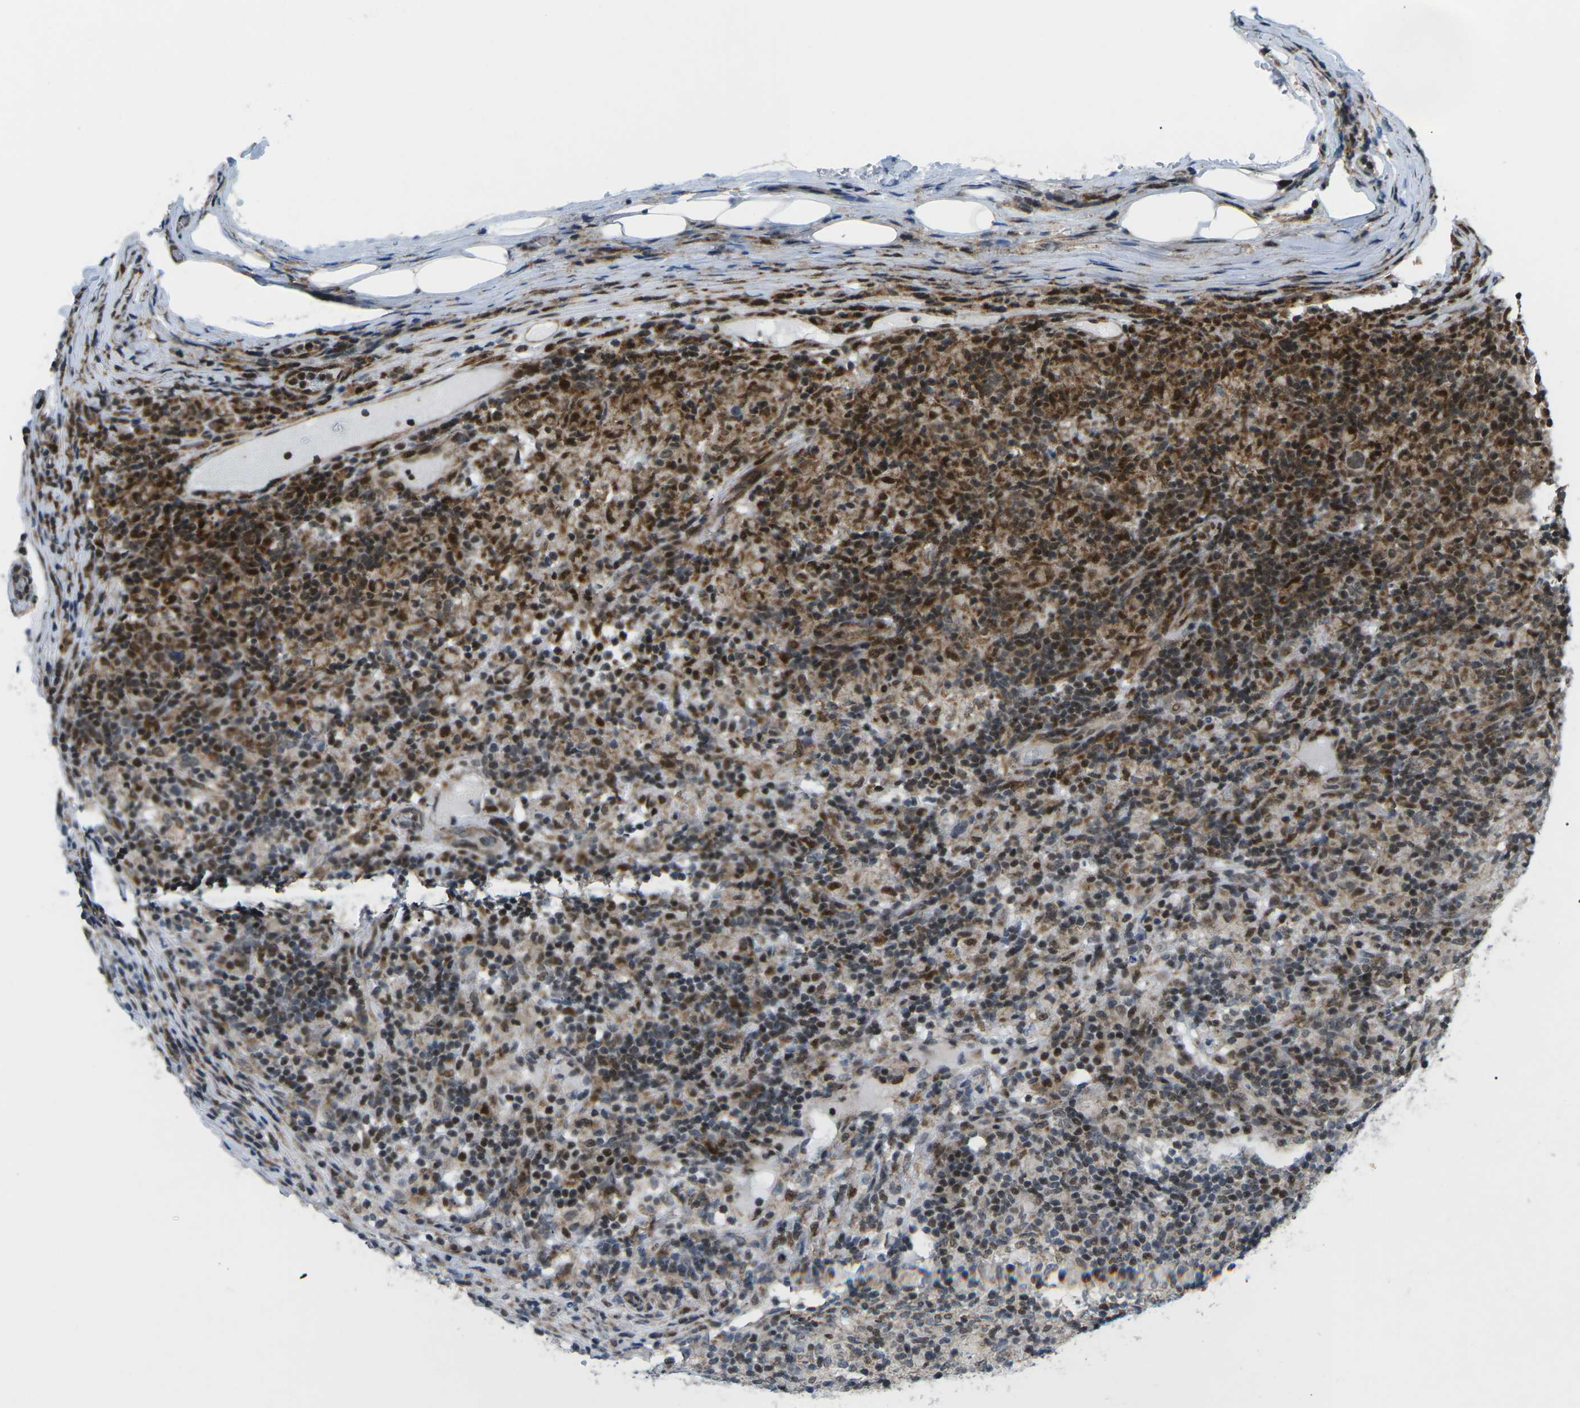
{"staining": {"intensity": "moderate", "quantity": ">75%", "location": "nuclear"}, "tissue": "lymphoma", "cell_type": "Tumor cells", "image_type": "cancer", "snomed": [{"axis": "morphology", "description": "Hodgkin's disease, NOS"}, {"axis": "topography", "description": "Lymph node"}], "caption": "A photomicrograph of lymphoma stained for a protein displays moderate nuclear brown staining in tumor cells.", "gene": "MBNL1", "patient": {"sex": "male", "age": 70}}